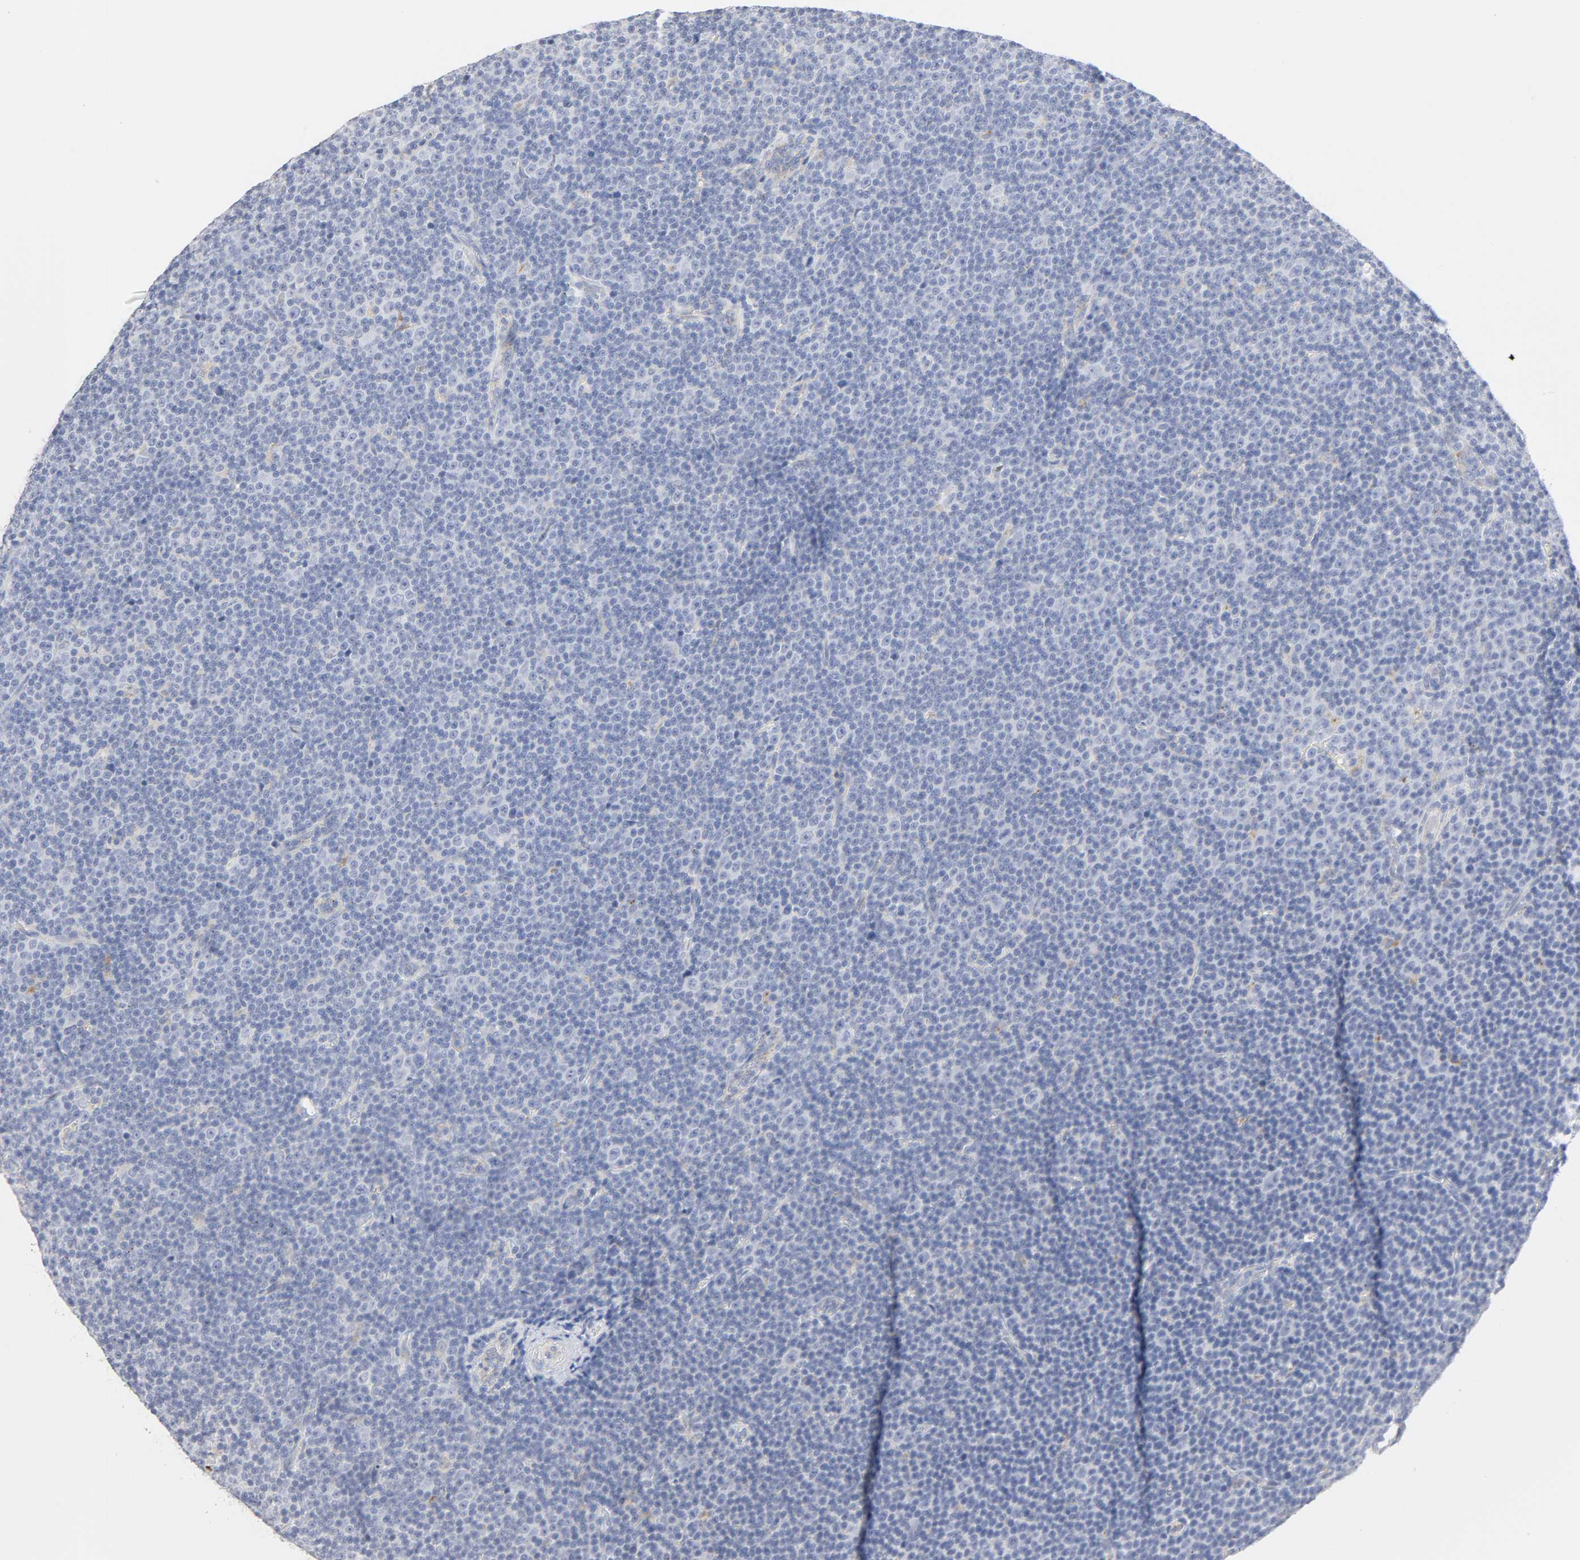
{"staining": {"intensity": "negative", "quantity": "none", "location": "none"}, "tissue": "lymphoma", "cell_type": "Tumor cells", "image_type": "cancer", "snomed": [{"axis": "morphology", "description": "Malignant lymphoma, non-Hodgkin's type, Low grade"}, {"axis": "topography", "description": "Lymph node"}], "caption": "Human malignant lymphoma, non-Hodgkin's type (low-grade) stained for a protein using IHC shows no expression in tumor cells.", "gene": "MAGEB17", "patient": {"sex": "female", "age": 67}}